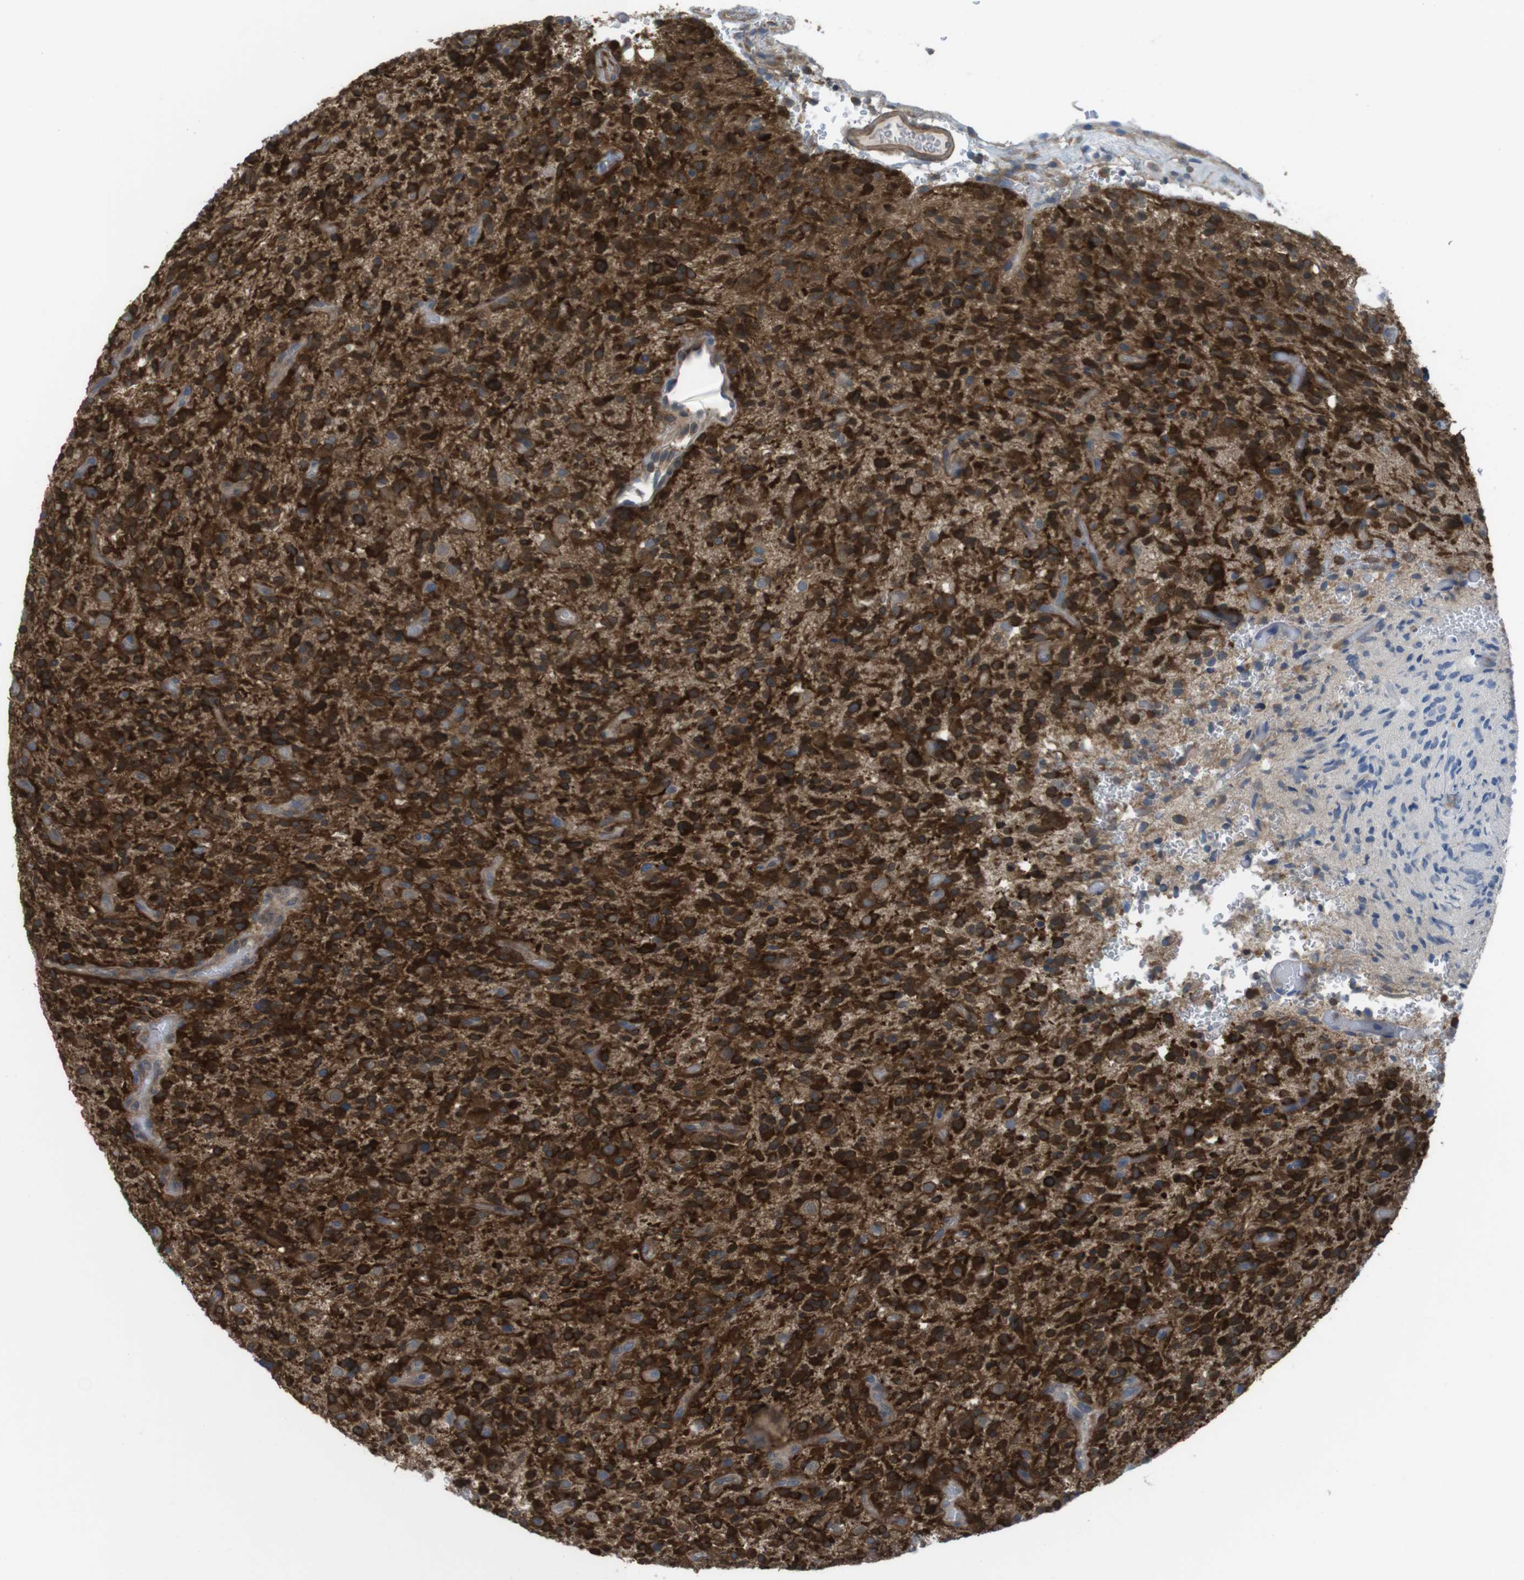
{"staining": {"intensity": "strong", "quantity": ">75%", "location": "cytoplasmic/membranous"}, "tissue": "glioma", "cell_type": "Tumor cells", "image_type": "cancer", "snomed": [{"axis": "morphology", "description": "Glioma, malignant, High grade"}, {"axis": "topography", "description": "Brain"}], "caption": "Malignant glioma (high-grade) was stained to show a protein in brown. There is high levels of strong cytoplasmic/membranous positivity in approximately >75% of tumor cells.", "gene": "MTHFD1", "patient": {"sex": "male", "age": 71}}